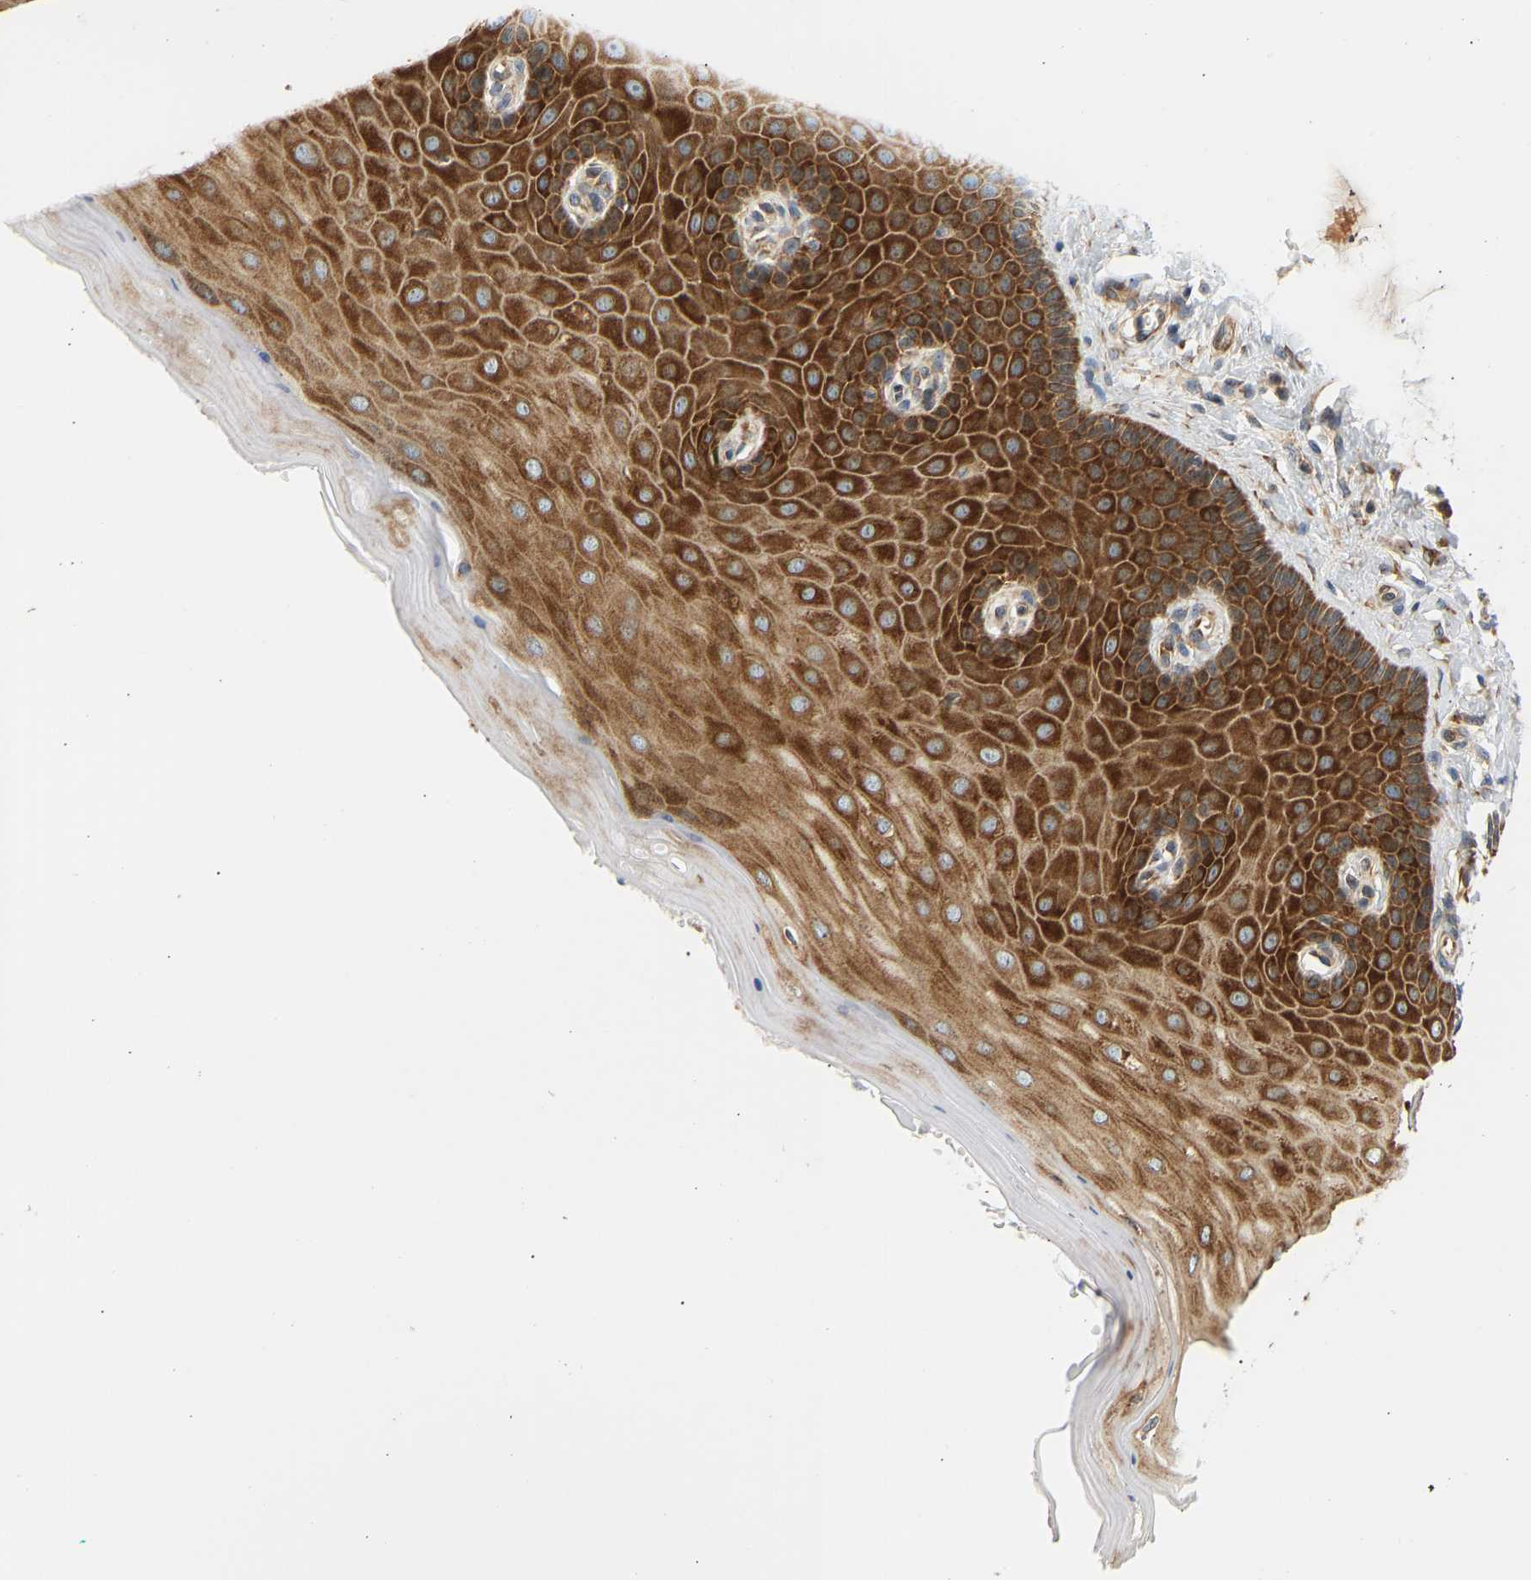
{"staining": {"intensity": "moderate", "quantity": ">75%", "location": "cytoplasmic/membranous"}, "tissue": "cervix", "cell_type": "Glandular cells", "image_type": "normal", "snomed": [{"axis": "morphology", "description": "Normal tissue, NOS"}, {"axis": "topography", "description": "Cervix"}], "caption": "A histopathology image showing moderate cytoplasmic/membranous staining in approximately >75% of glandular cells in benign cervix, as visualized by brown immunohistochemical staining.", "gene": "RPS14", "patient": {"sex": "female", "age": 55}}